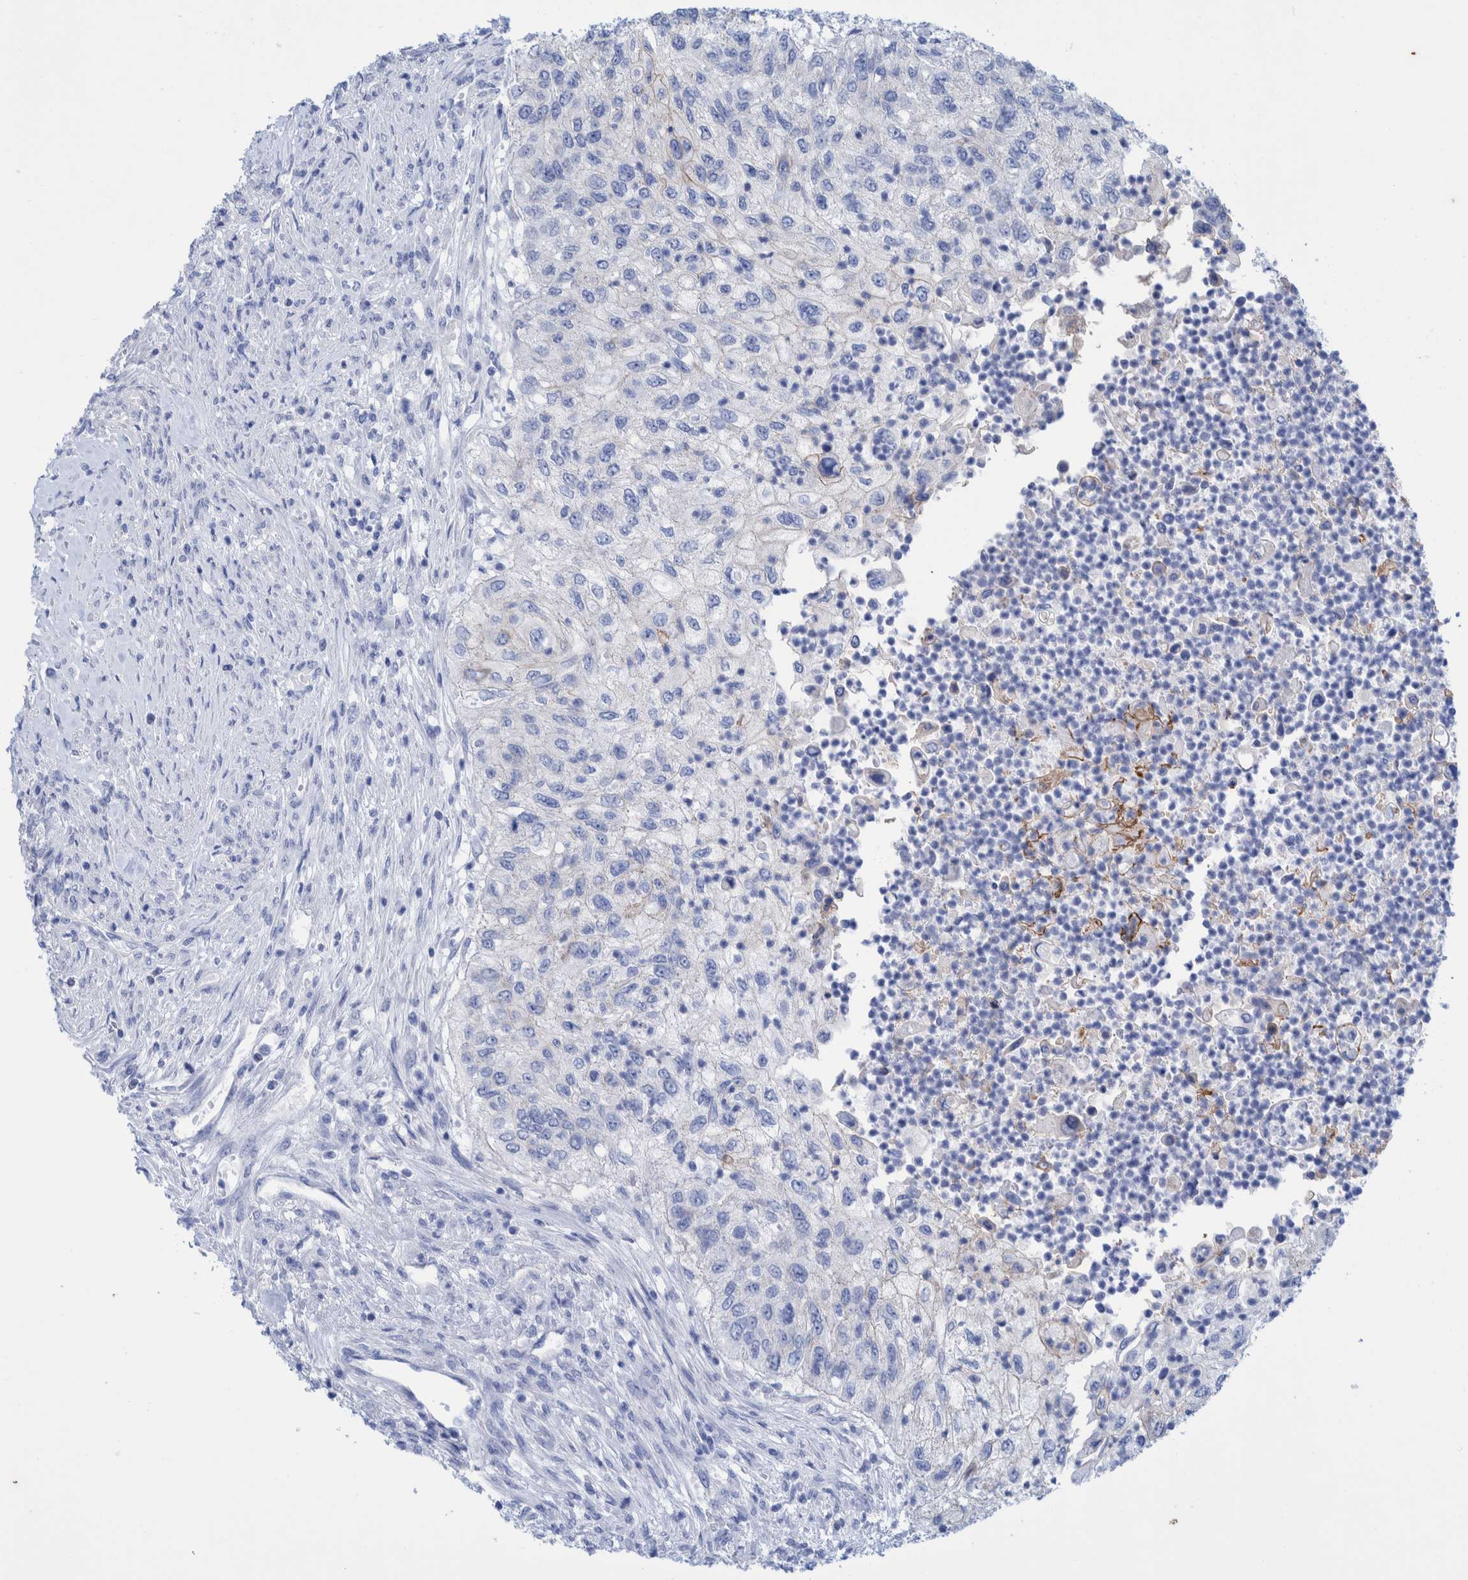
{"staining": {"intensity": "negative", "quantity": "none", "location": "none"}, "tissue": "urothelial cancer", "cell_type": "Tumor cells", "image_type": "cancer", "snomed": [{"axis": "morphology", "description": "Urothelial carcinoma, High grade"}, {"axis": "topography", "description": "Urinary bladder"}], "caption": "Protein analysis of urothelial cancer exhibits no significant positivity in tumor cells. The staining is performed using DAB brown chromogen with nuclei counter-stained in using hematoxylin.", "gene": "PERP", "patient": {"sex": "female", "age": 60}}